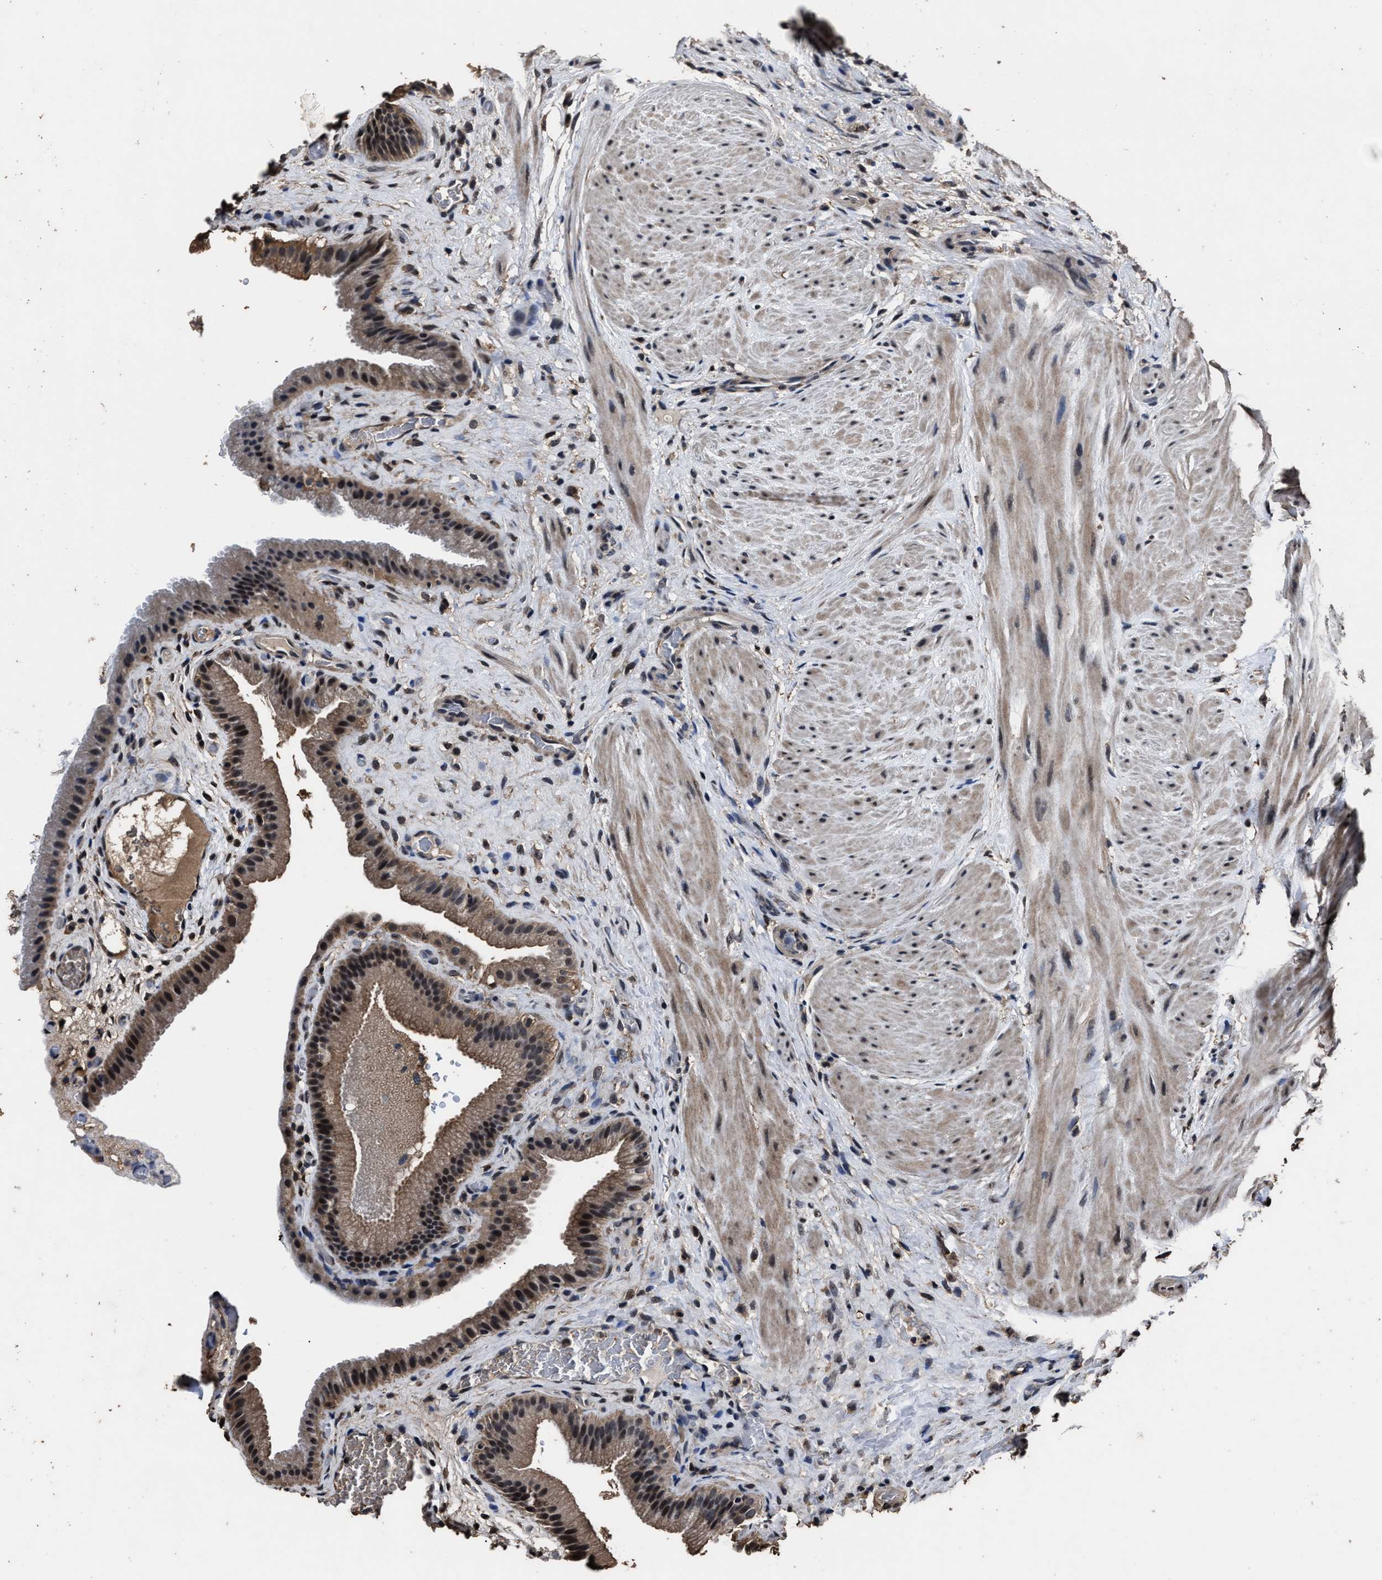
{"staining": {"intensity": "moderate", "quantity": ">75%", "location": "cytoplasmic/membranous,nuclear"}, "tissue": "gallbladder", "cell_type": "Glandular cells", "image_type": "normal", "snomed": [{"axis": "morphology", "description": "Normal tissue, NOS"}, {"axis": "topography", "description": "Gallbladder"}], "caption": "This photomicrograph displays immunohistochemistry (IHC) staining of unremarkable gallbladder, with medium moderate cytoplasmic/membranous,nuclear positivity in approximately >75% of glandular cells.", "gene": "RSBN1L", "patient": {"sex": "male", "age": 49}}